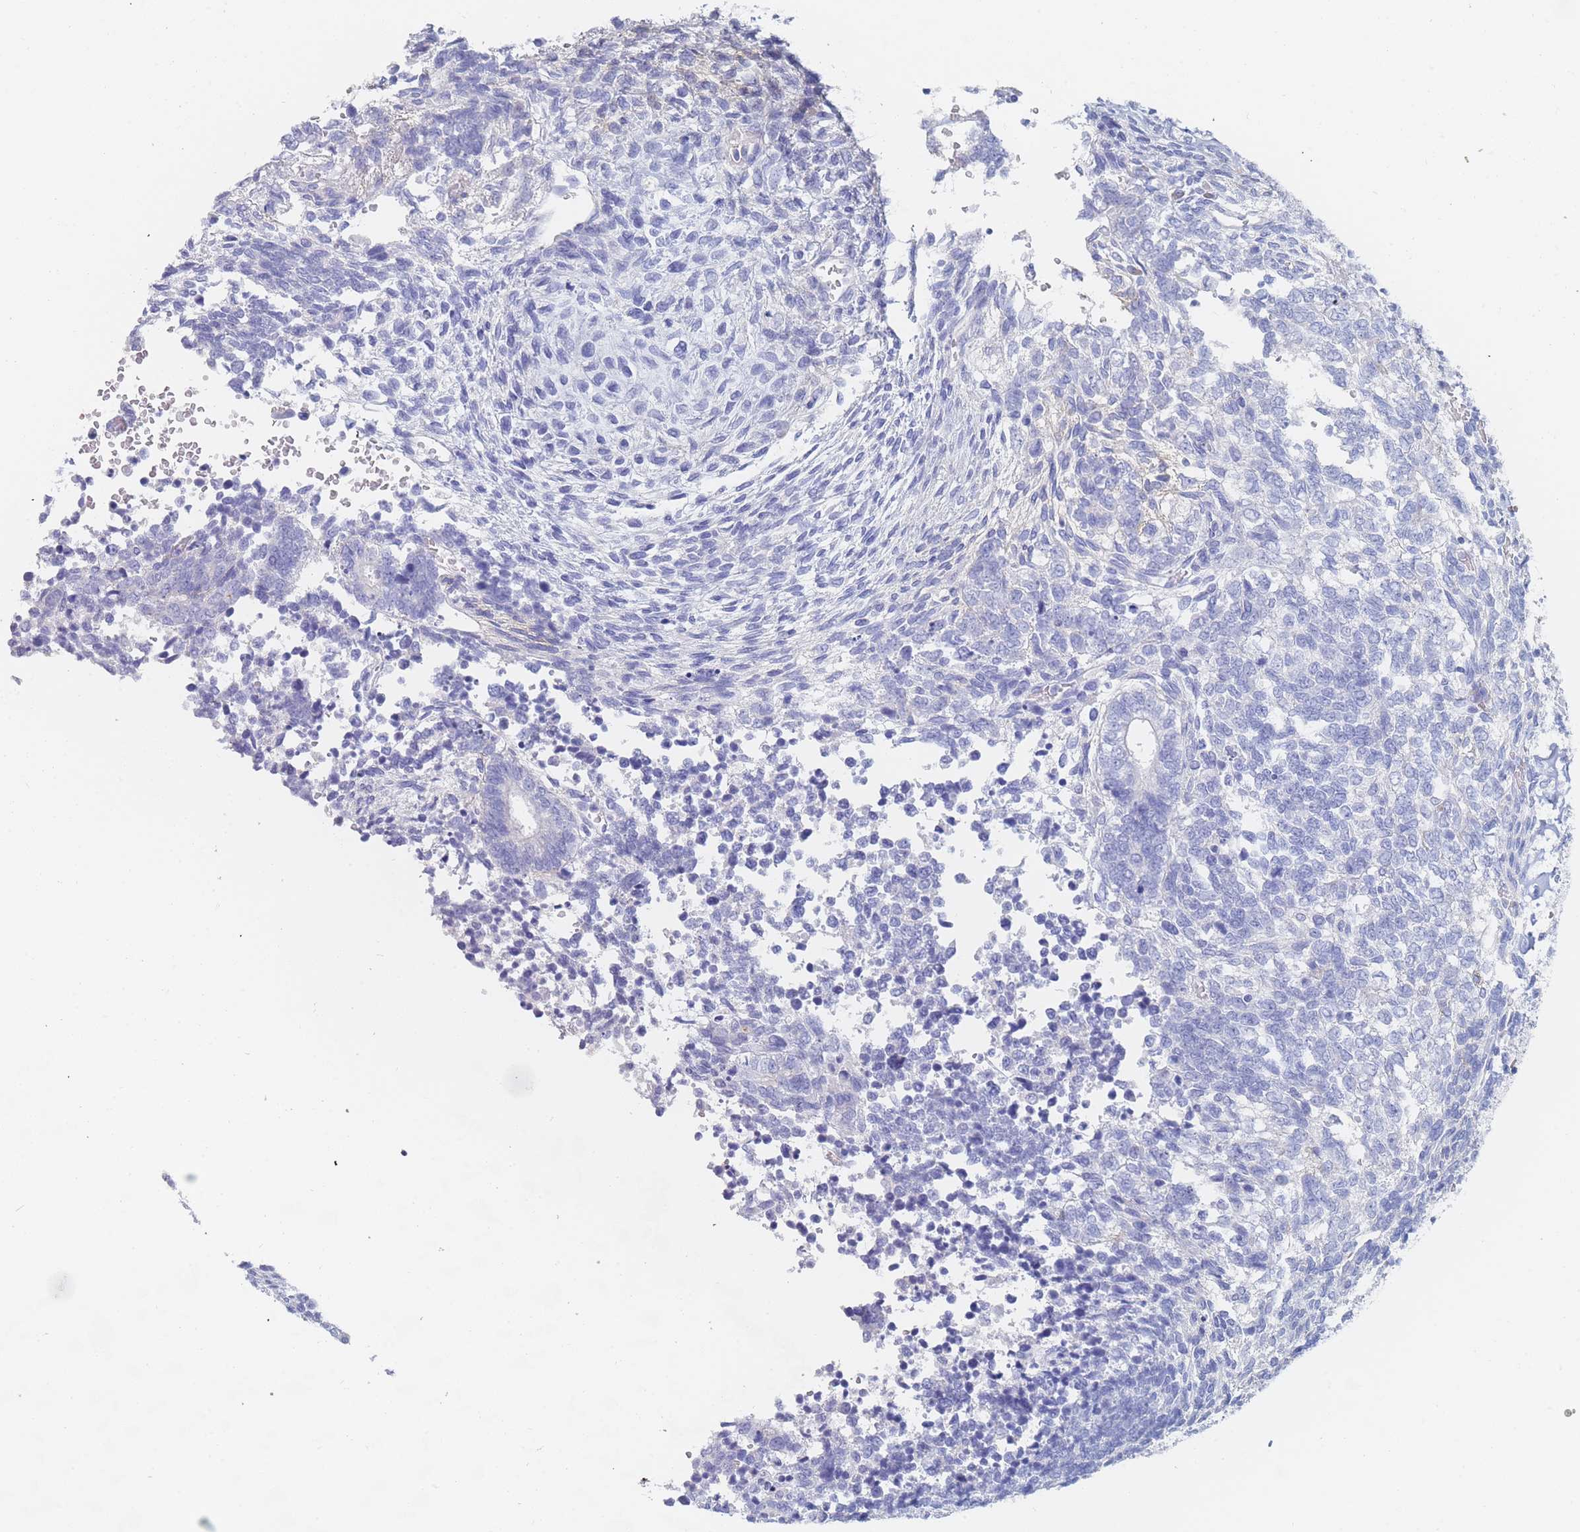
{"staining": {"intensity": "negative", "quantity": "none", "location": "none"}, "tissue": "testis cancer", "cell_type": "Tumor cells", "image_type": "cancer", "snomed": [{"axis": "morphology", "description": "Carcinoma, Embryonal, NOS"}, {"axis": "topography", "description": "Testis"}], "caption": "Protein analysis of testis embryonal carcinoma demonstrates no significant expression in tumor cells.", "gene": "SLC25A35", "patient": {"sex": "male", "age": 23}}